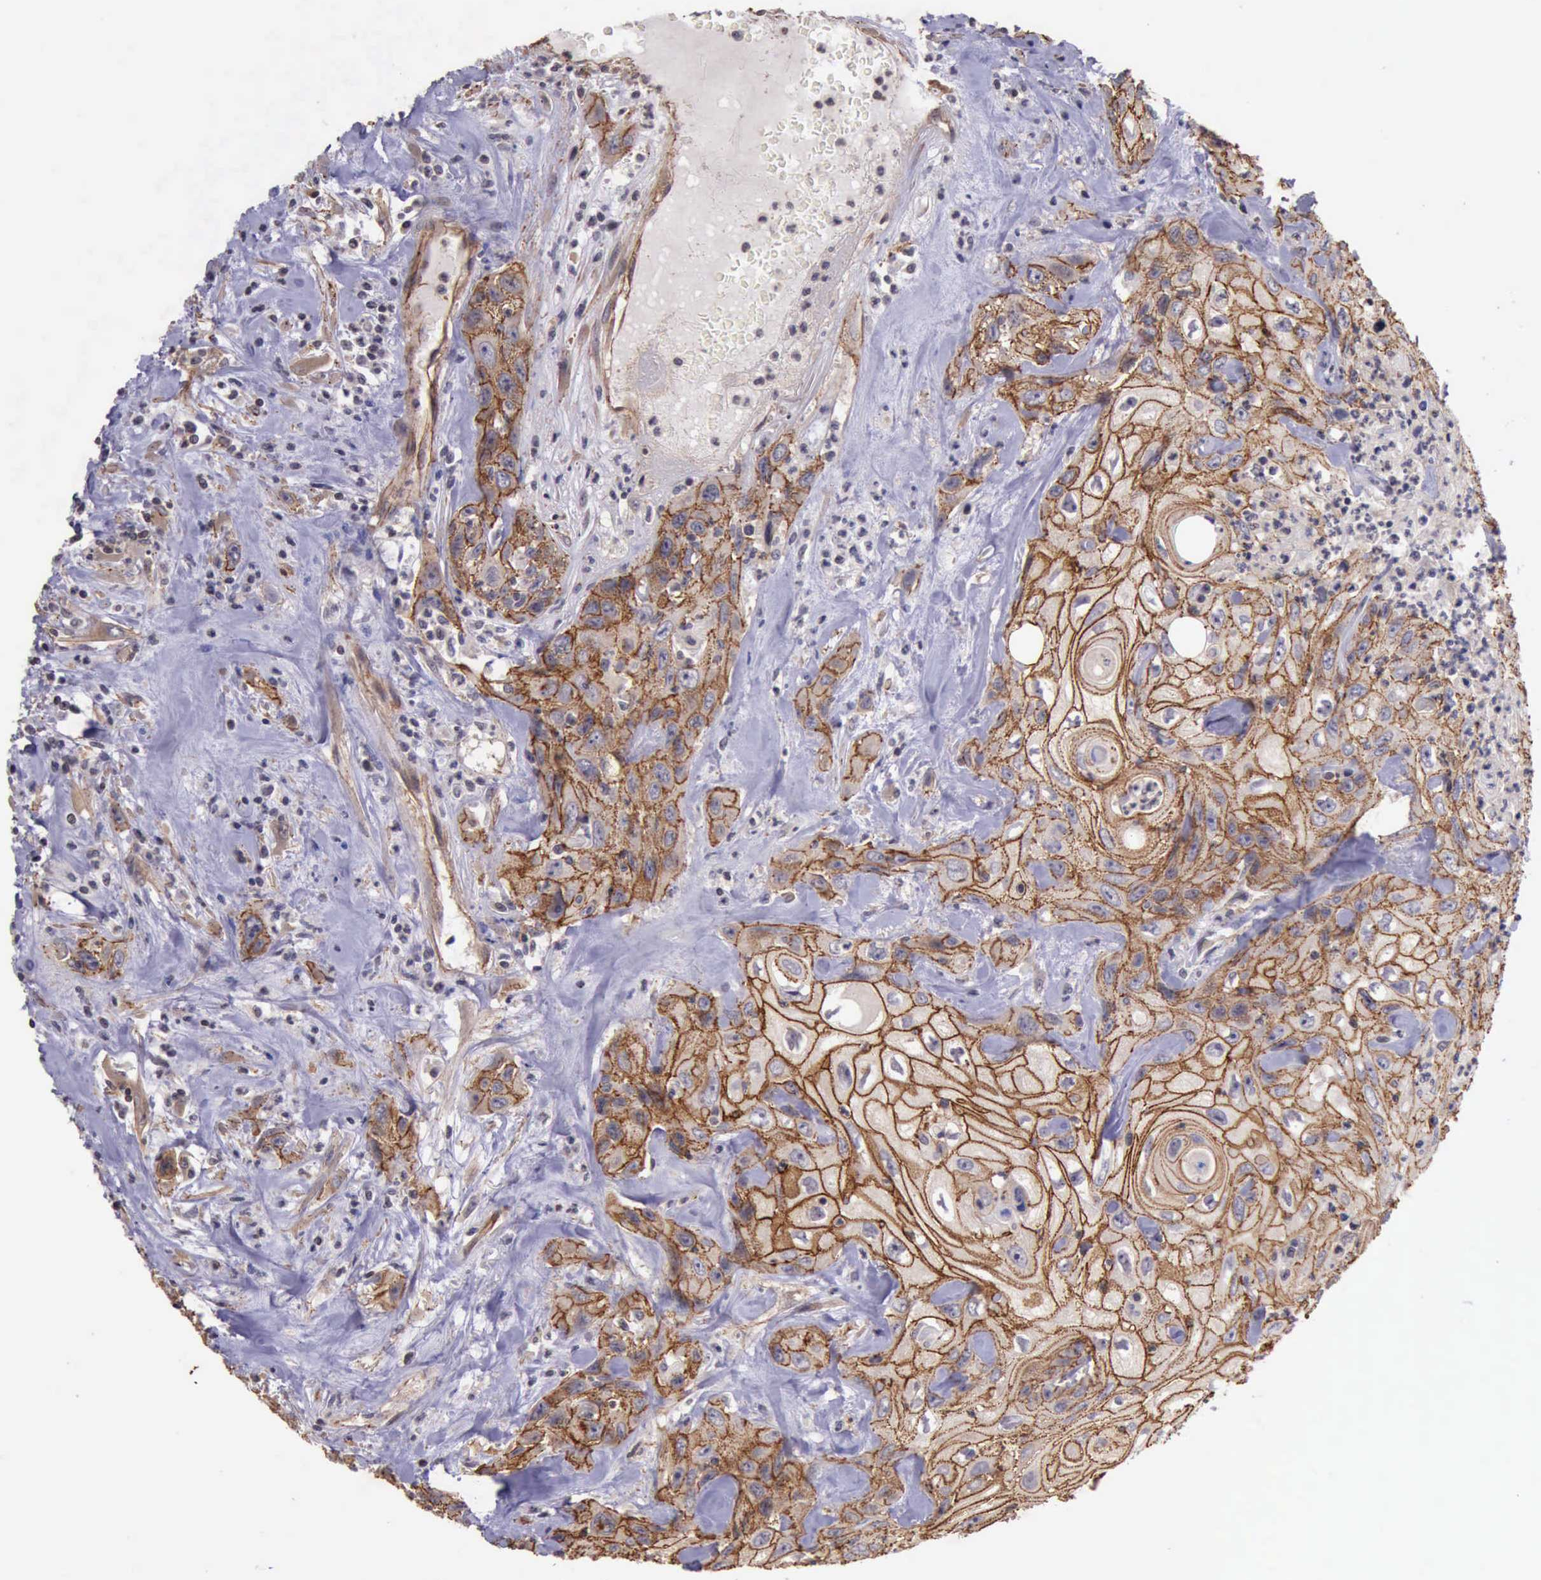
{"staining": {"intensity": "moderate", "quantity": ">75%", "location": "cytoplasmic/membranous"}, "tissue": "urothelial cancer", "cell_type": "Tumor cells", "image_type": "cancer", "snomed": [{"axis": "morphology", "description": "Urothelial carcinoma, High grade"}, {"axis": "topography", "description": "Urinary bladder"}], "caption": "An immunohistochemistry (IHC) image of neoplastic tissue is shown. Protein staining in brown shows moderate cytoplasmic/membranous positivity in high-grade urothelial carcinoma within tumor cells.", "gene": "CTNNB1", "patient": {"sex": "female", "age": 84}}